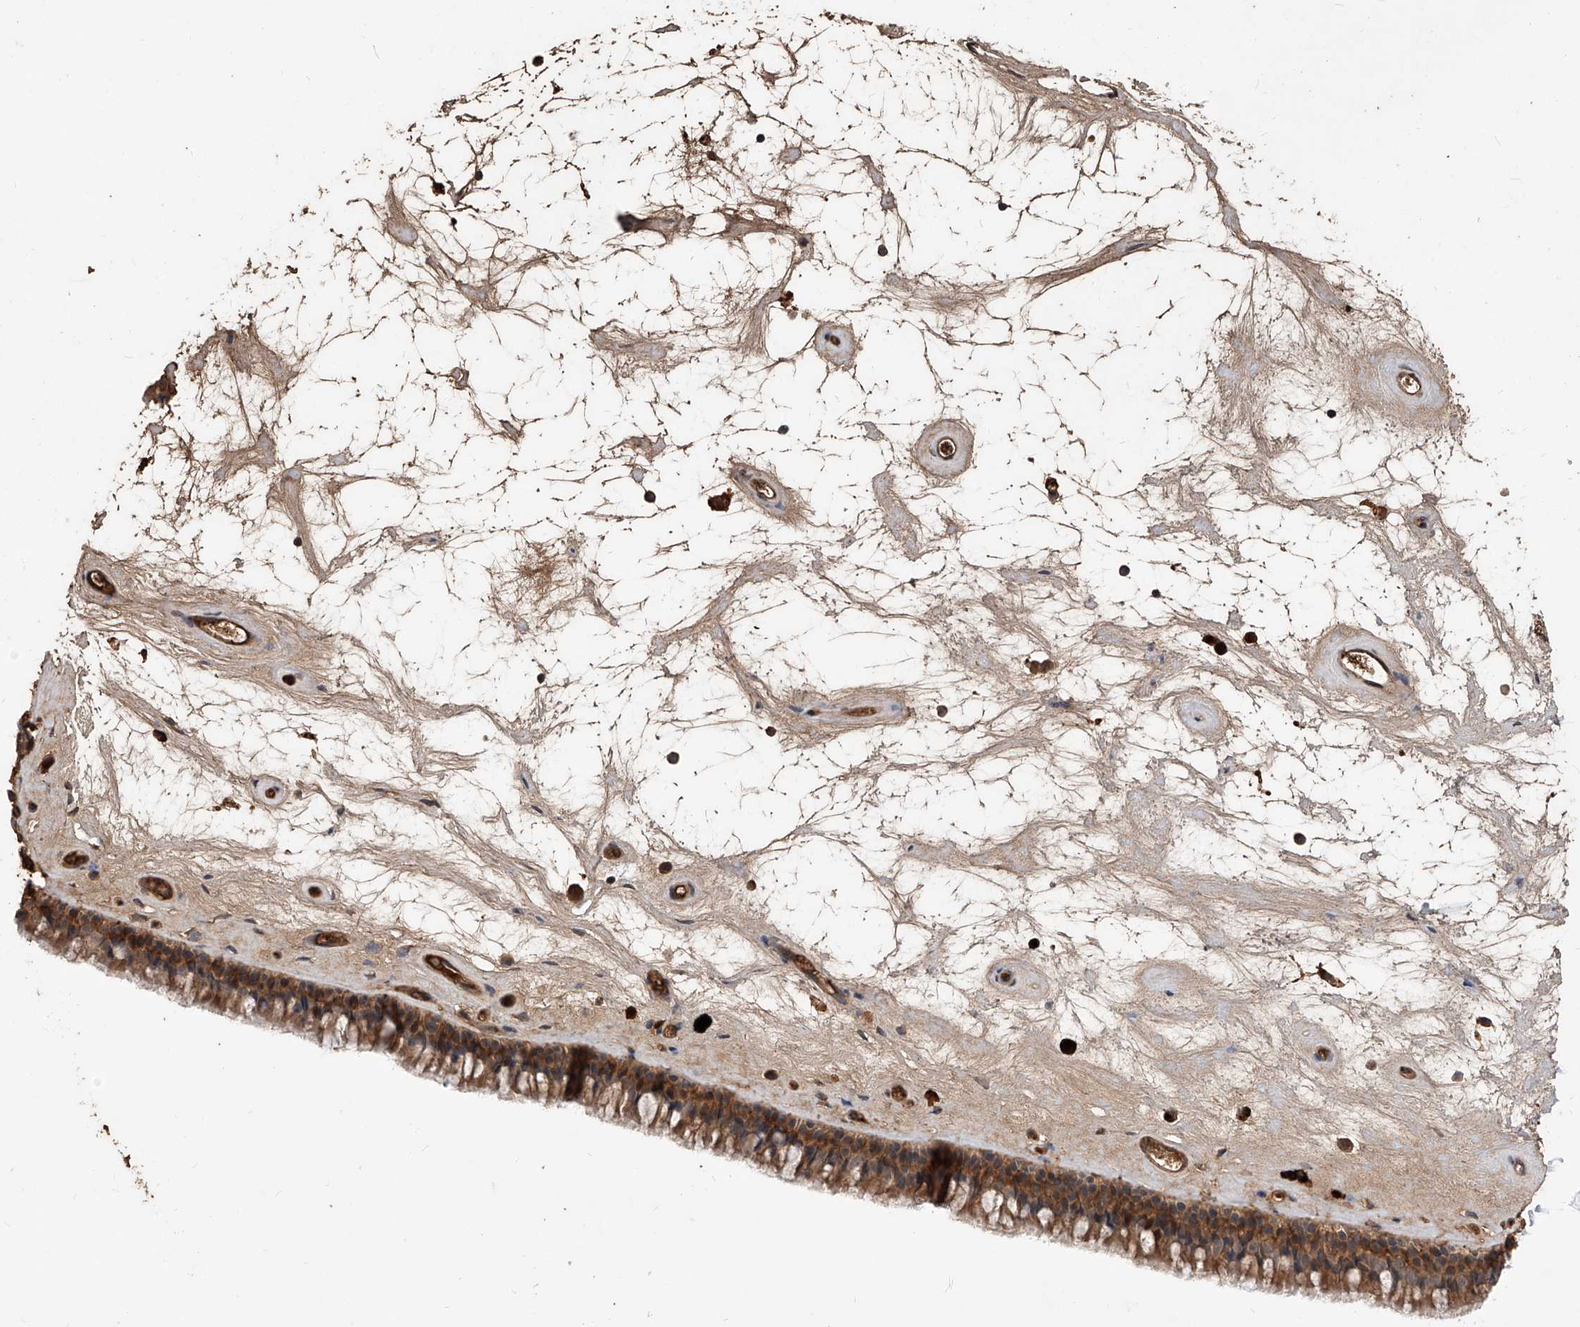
{"staining": {"intensity": "moderate", "quantity": ">75%", "location": "cytoplasmic/membranous"}, "tissue": "nasopharynx", "cell_type": "Respiratory epithelial cells", "image_type": "normal", "snomed": [{"axis": "morphology", "description": "Normal tissue, NOS"}, {"axis": "topography", "description": "Nasopharynx"}], "caption": "Respiratory epithelial cells show moderate cytoplasmic/membranous expression in about >75% of cells in unremarkable nasopharynx.", "gene": "CFAP410", "patient": {"sex": "male", "age": 64}}